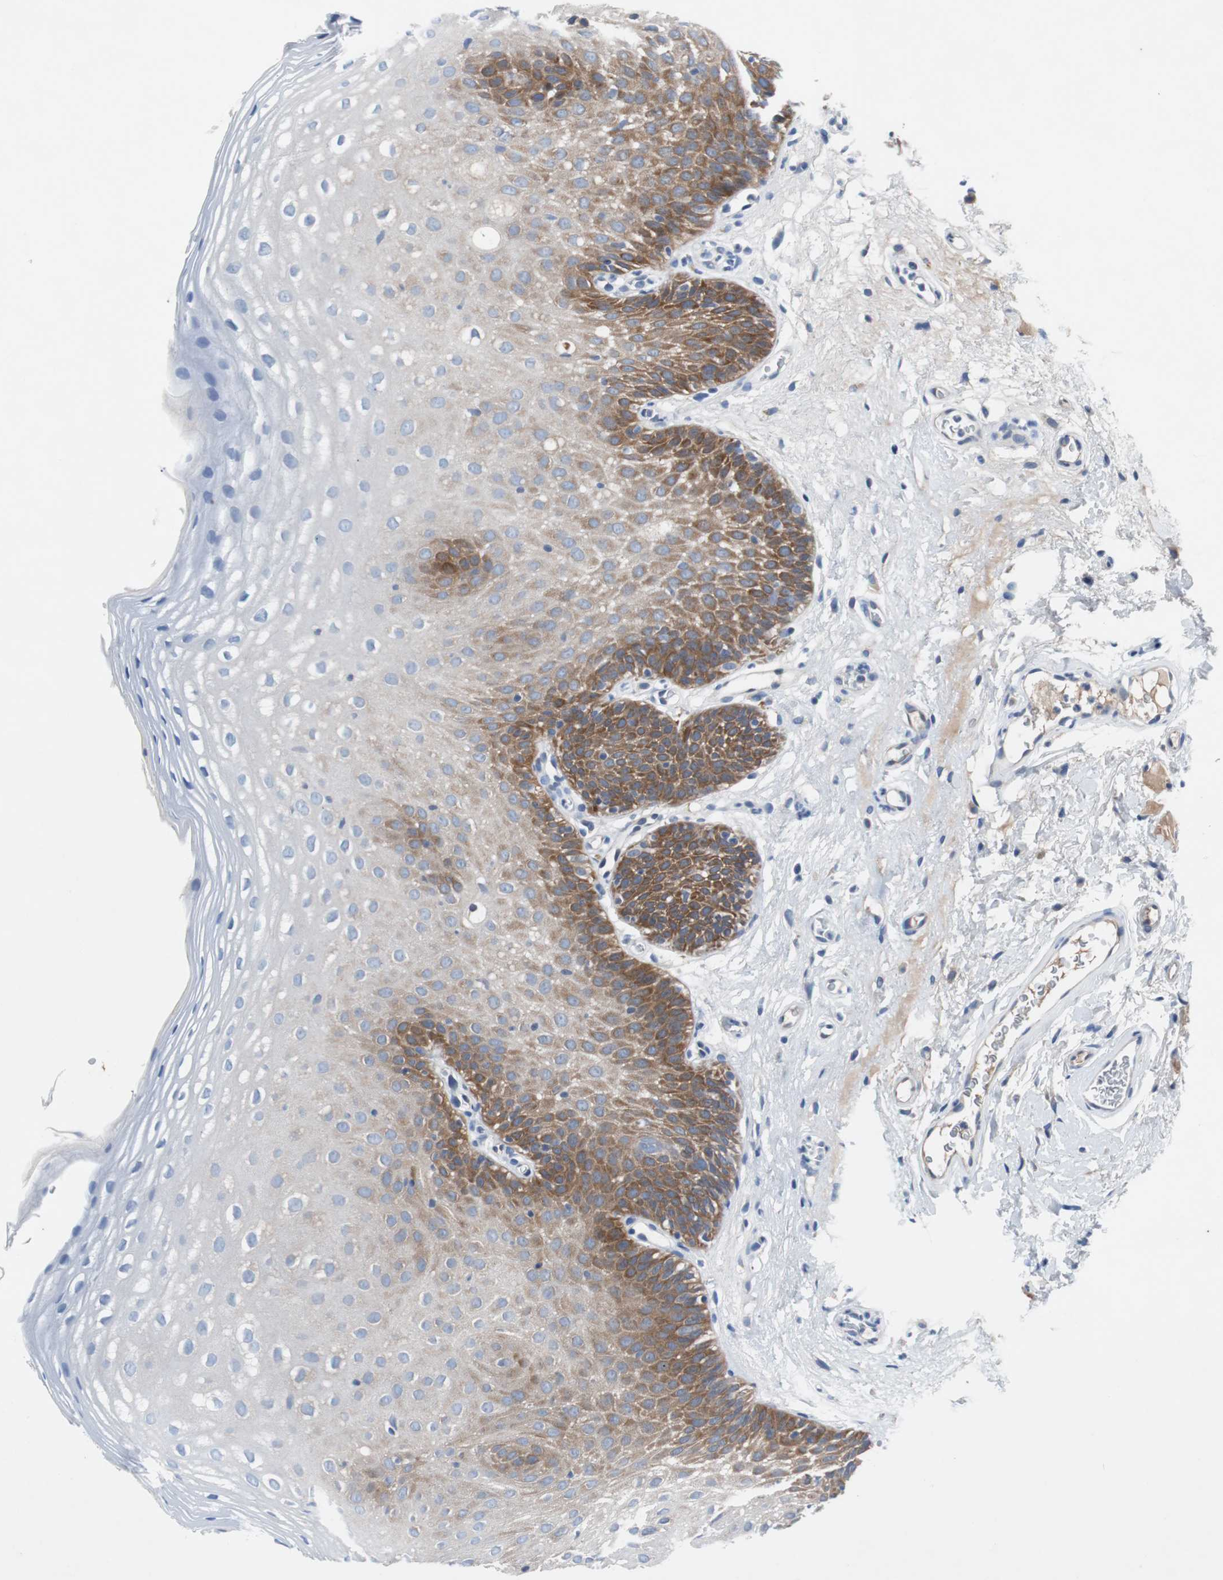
{"staining": {"intensity": "moderate", "quantity": "25%-75%", "location": "cytoplasmic/membranous"}, "tissue": "oral mucosa", "cell_type": "Squamous epithelial cells", "image_type": "normal", "snomed": [{"axis": "morphology", "description": "Normal tissue, NOS"}, {"axis": "morphology", "description": "Squamous cell carcinoma, NOS"}, {"axis": "topography", "description": "Skeletal muscle"}, {"axis": "topography", "description": "Oral tissue"}], "caption": "Oral mucosa stained with a brown dye exhibits moderate cytoplasmic/membranous positive positivity in approximately 25%-75% of squamous epithelial cells.", "gene": "EEF2K", "patient": {"sex": "male", "age": 71}}